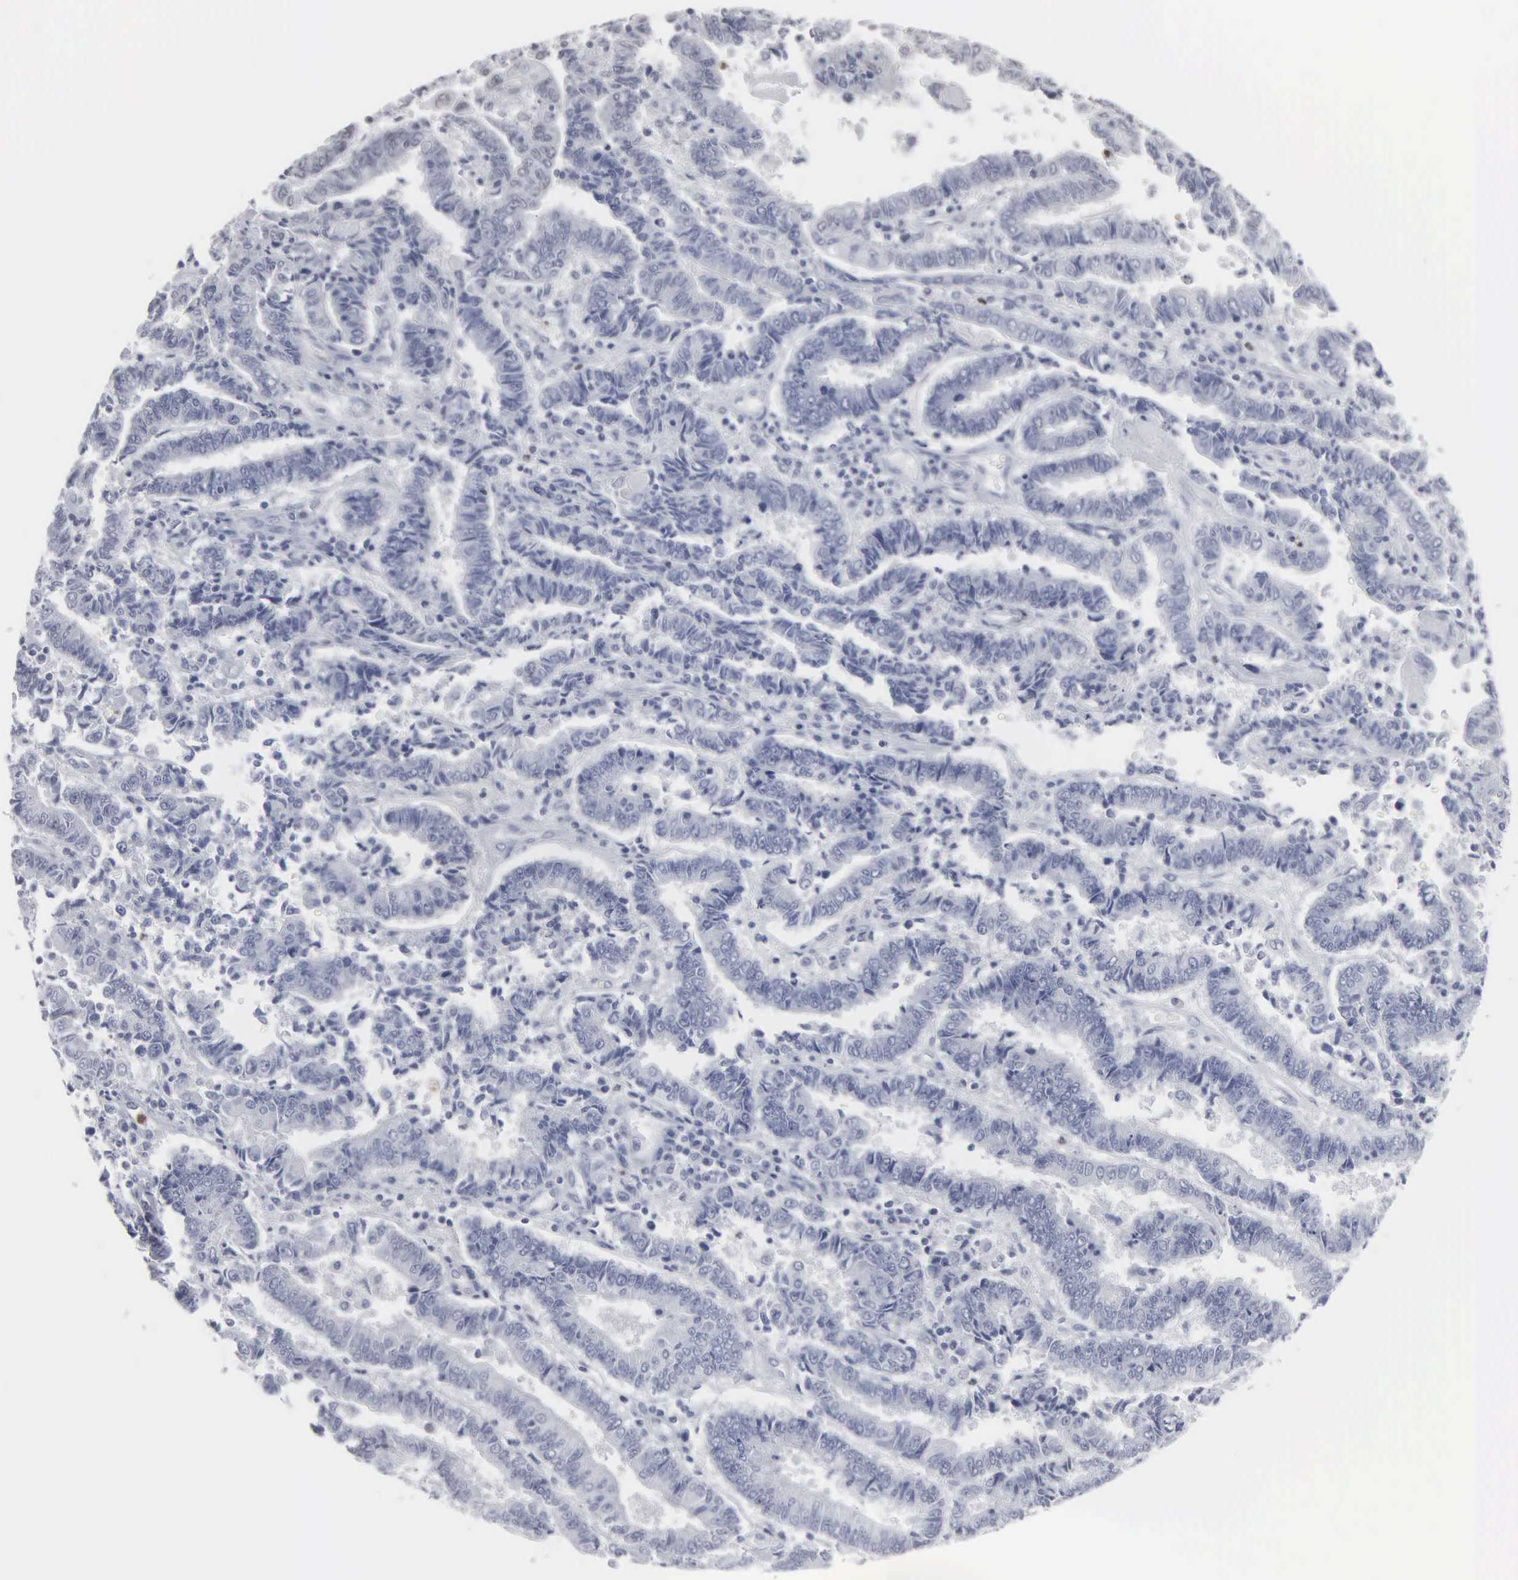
{"staining": {"intensity": "negative", "quantity": "none", "location": "none"}, "tissue": "endometrial cancer", "cell_type": "Tumor cells", "image_type": "cancer", "snomed": [{"axis": "morphology", "description": "Adenocarcinoma, NOS"}, {"axis": "topography", "description": "Endometrium"}], "caption": "High power microscopy image of an immunohistochemistry (IHC) micrograph of endometrial cancer, revealing no significant expression in tumor cells. The staining is performed using DAB (3,3'-diaminobenzidine) brown chromogen with nuclei counter-stained in using hematoxylin.", "gene": "SPIN3", "patient": {"sex": "female", "age": 75}}